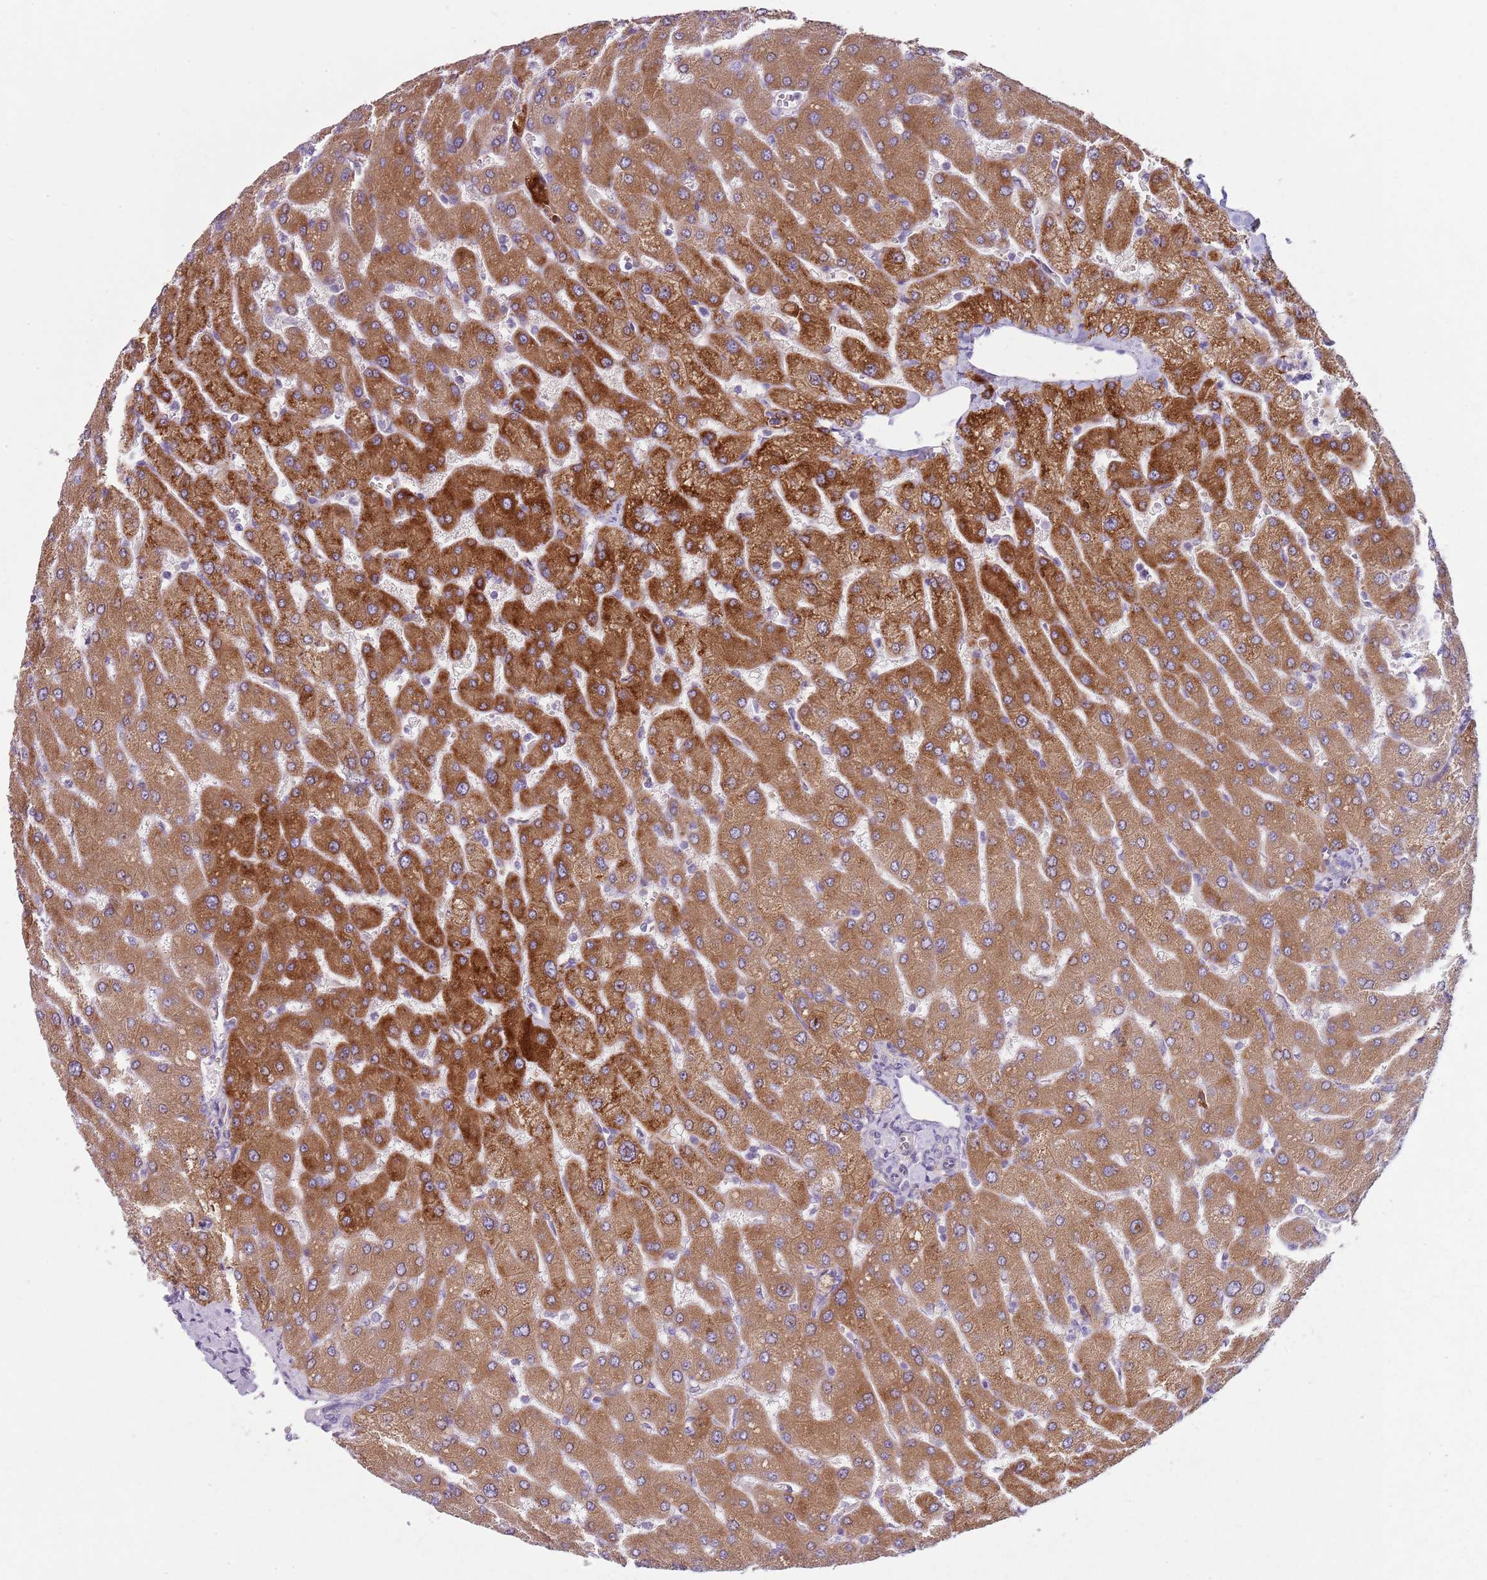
{"staining": {"intensity": "negative", "quantity": "none", "location": "none"}, "tissue": "liver", "cell_type": "Cholangiocytes", "image_type": "normal", "snomed": [{"axis": "morphology", "description": "Normal tissue, NOS"}, {"axis": "topography", "description": "Liver"}], "caption": "Cholangiocytes show no significant protein positivity in benign liver.", "gene": "ZNF583", "patient": {"sex": "male", "age": 55}}